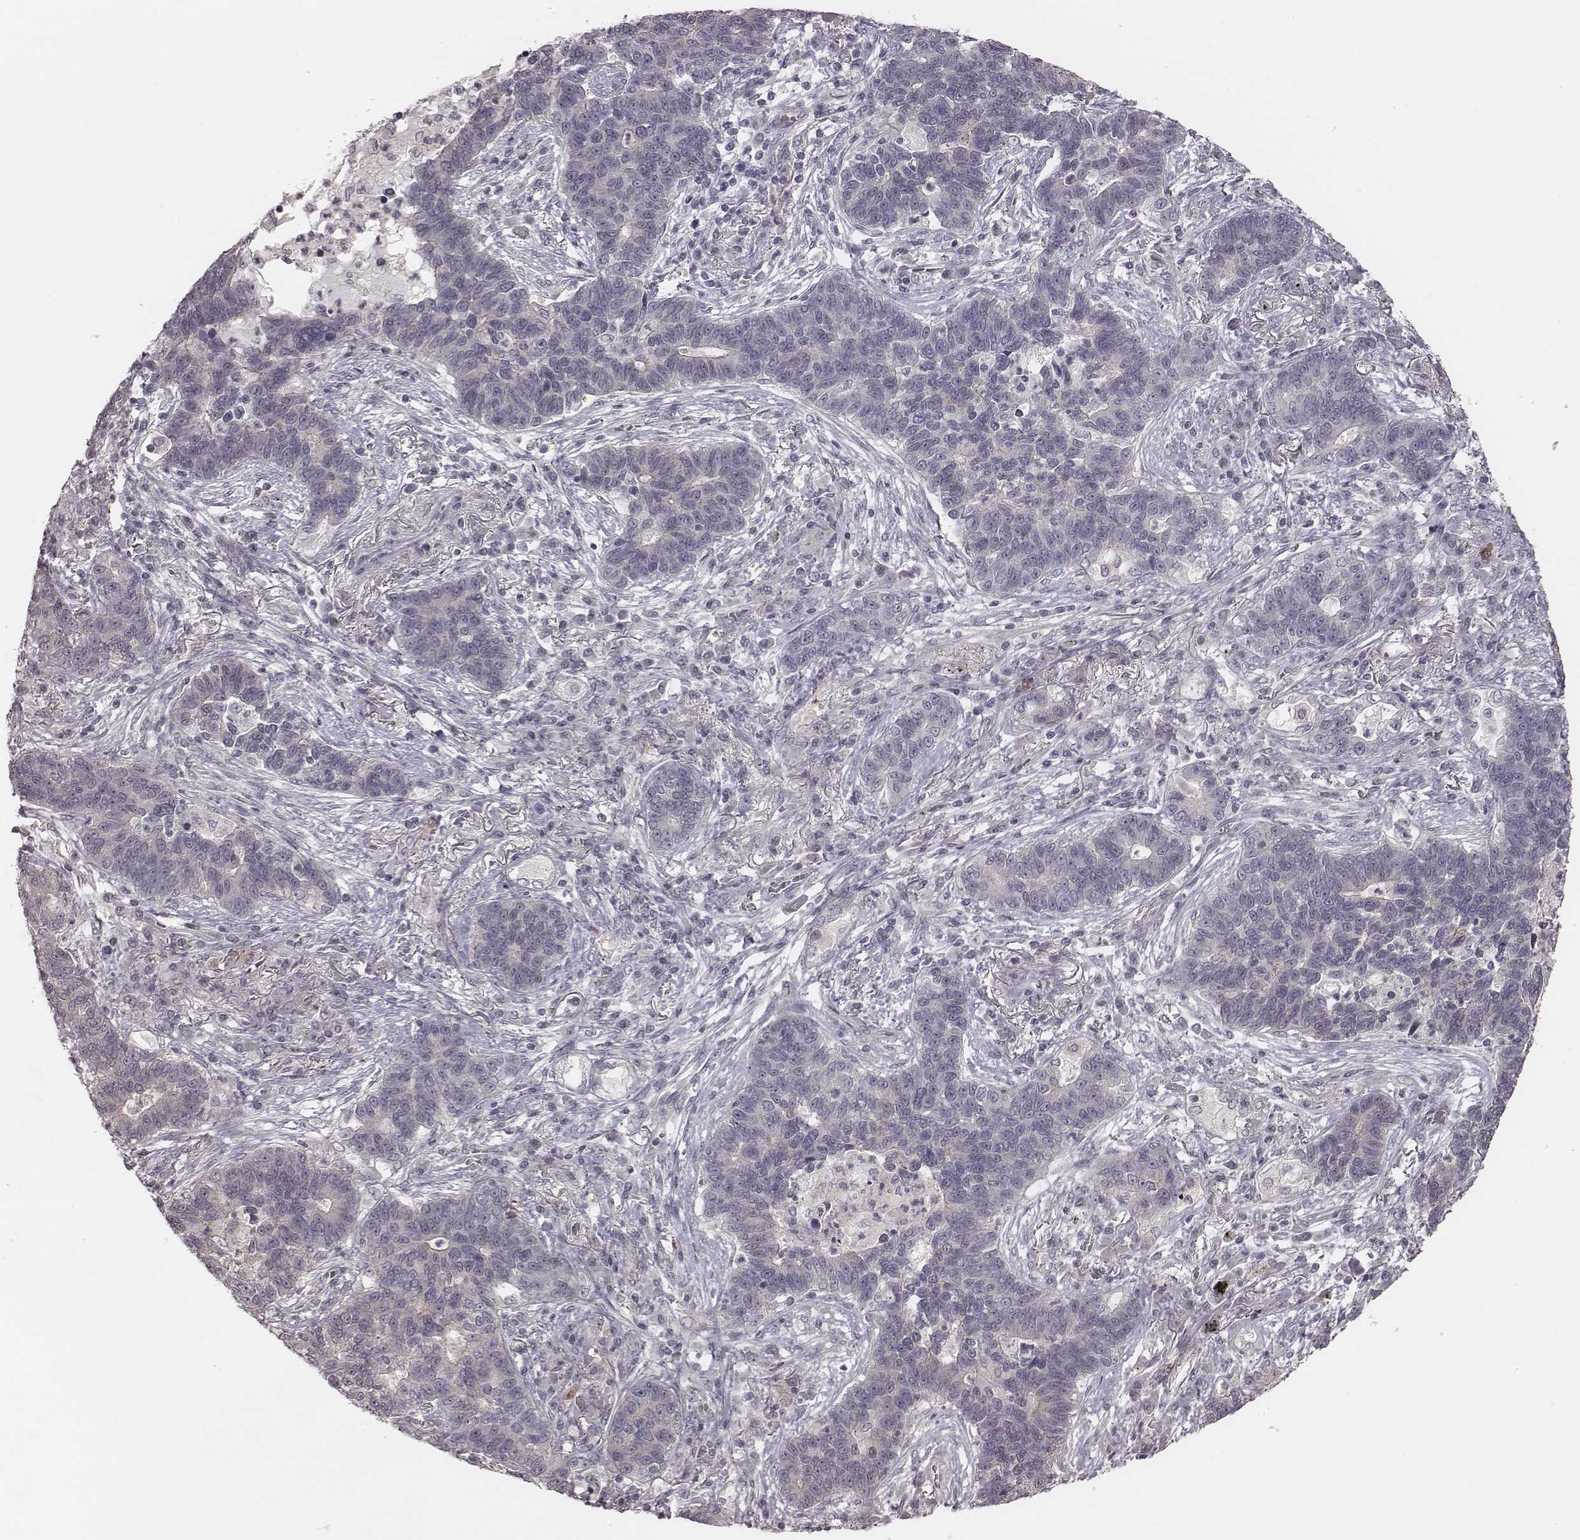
{"staining": {"intensity": "negative", "quantity": "none", "location": "none"}, "tissue": "lung cancer", "cell_type": "Tumor cells", "image_type": "cancer", "snomed": [{"axis": "morphology", "description": "Adenocarcinoma, NOS"}, {"axis": "topography", "description": "Lung"}], "caption": "Immunohistochemical staining of human lung cancer (adenocarcinoma) reveals no significant staining in tumor cells.", "gene": "TDRD5", "patient": {"sex": "female", "age": 57}}